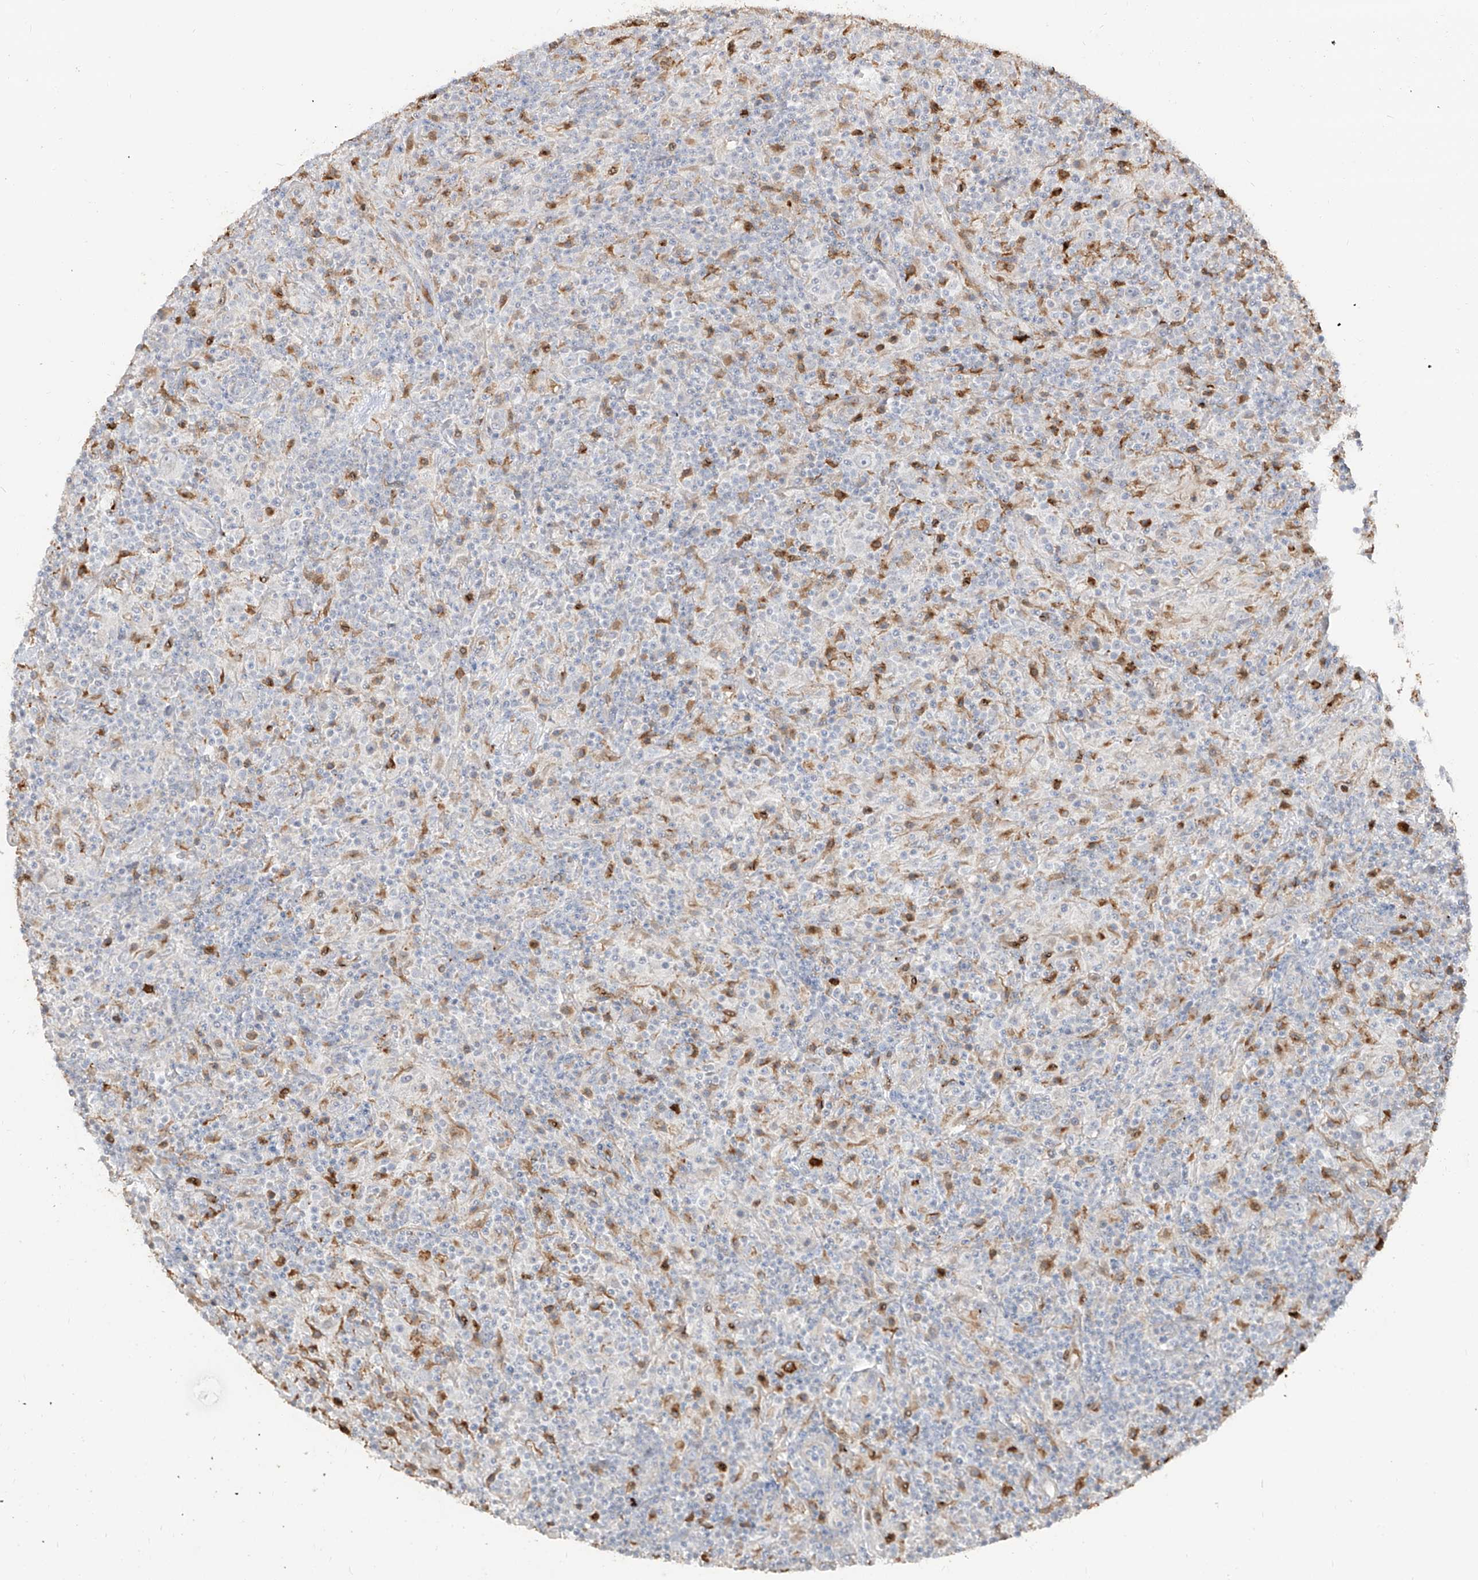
{"staining": {"intensity": "negative", "quantity": "none", "location": "none"}, "tissue": "lymphoma", "cell_type": "Tumor cells", "image_type": "cancer", "snomed": [{"axis": "morphology", "description": "Hodgkin's disease, NOS"}, {"axis": "topography", "description": "Lymph node"}], "caption": "This is an immunohistochemistry image of Hodgkin's disease. There is no staining in tumor cells.", "gene": "ZNF227", "patient": {"sex": "male", "age": 70}}